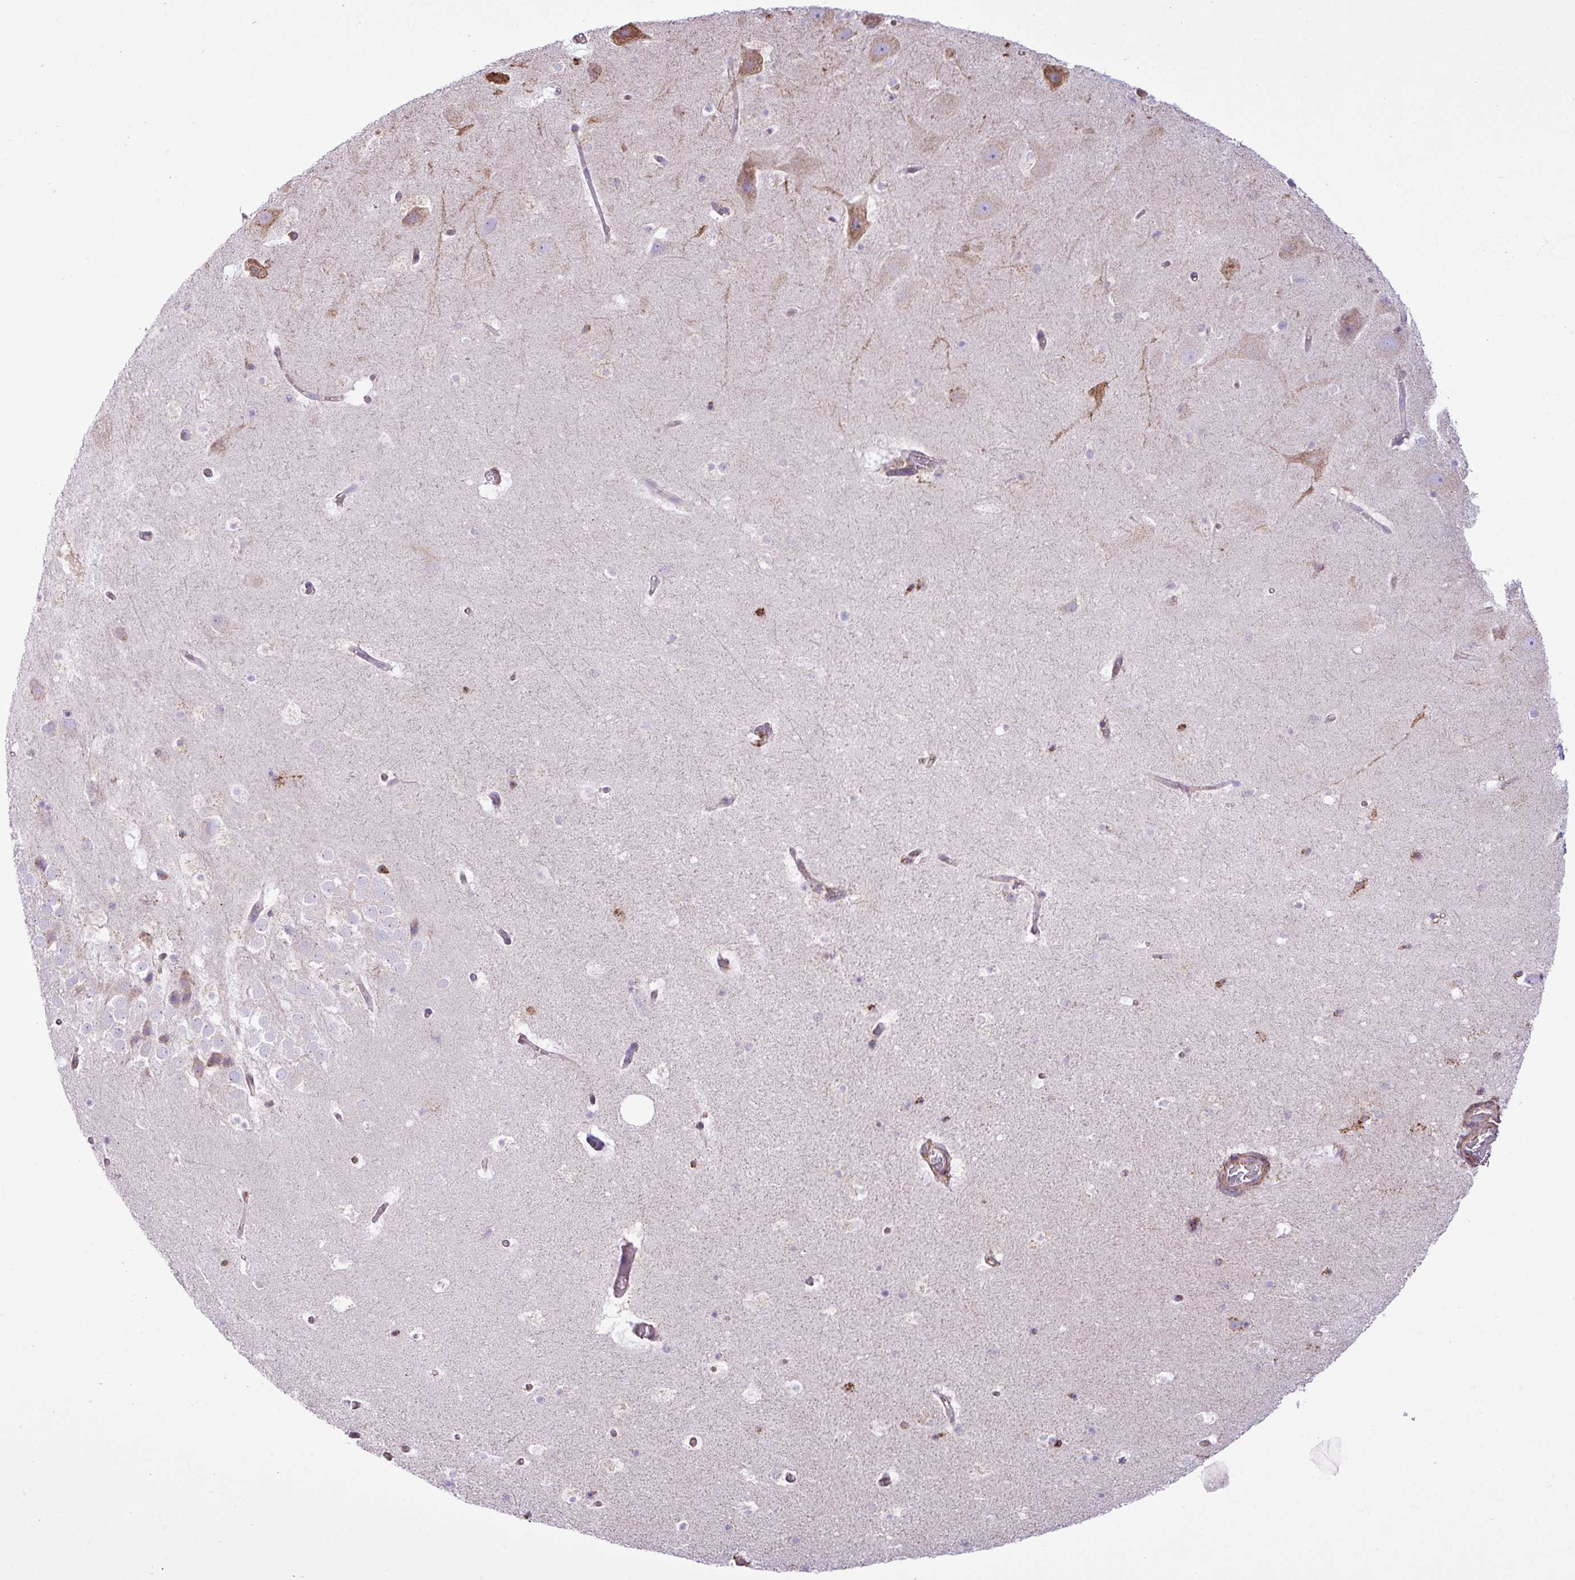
{"staining": {"intensity": "negative", "quantity": "none", "location": "none"}, "tissue": "hippocampus", "cell_type": "Glial cells", "image_type": "normal", "snomed": [{"axis": "morphology", "description": "Normal tissue, NOS"}, {"axis": "topography", "description": "Hippocampus"}], "caption": "Hippocampus stained for a protein using immunohistochemistry demonstrates no positivity glial cells.", "gene": "ZSCAN5A", "patient": {"sex": "male", "age": 37}}